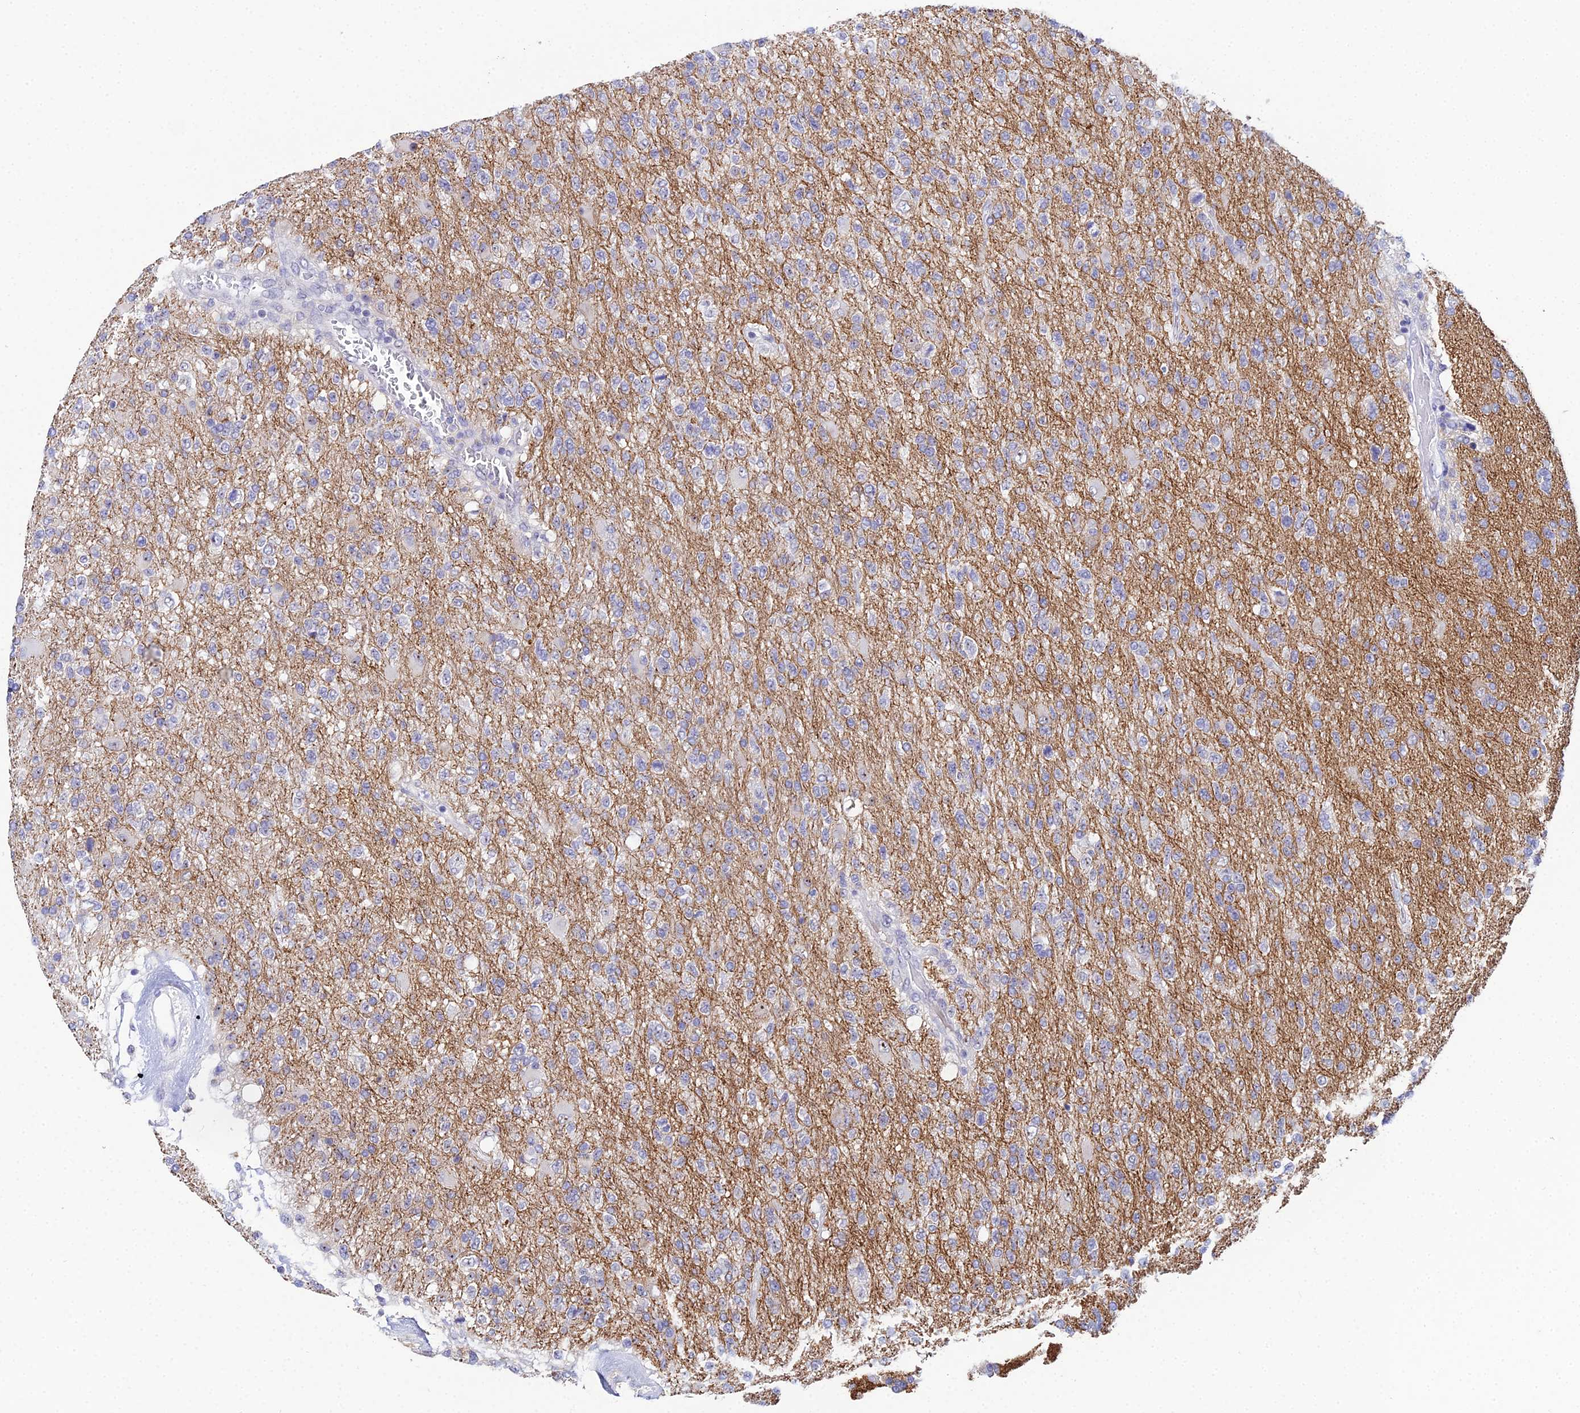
{"staining": {"intensity": "negative", "quantity": "none", "location": "none"}, "tissue": "glioma", "cell_type": "Tumor cells", "image_type": "cancer", "snomed": [{"axis": "morphology", "description": "Glioma, malignant, High grade"}, {"axis": "topography", "description": "Brain"}], "caption": "Tumor cells show no significant expression in high-grade glioma (malignant). (DAB (3,3'-diaminobenzidine) IHC visualized using brightfield microscopy, high magnification).", "gene": "PLPP4", "patient": {"sex": "male", "age": 56}}